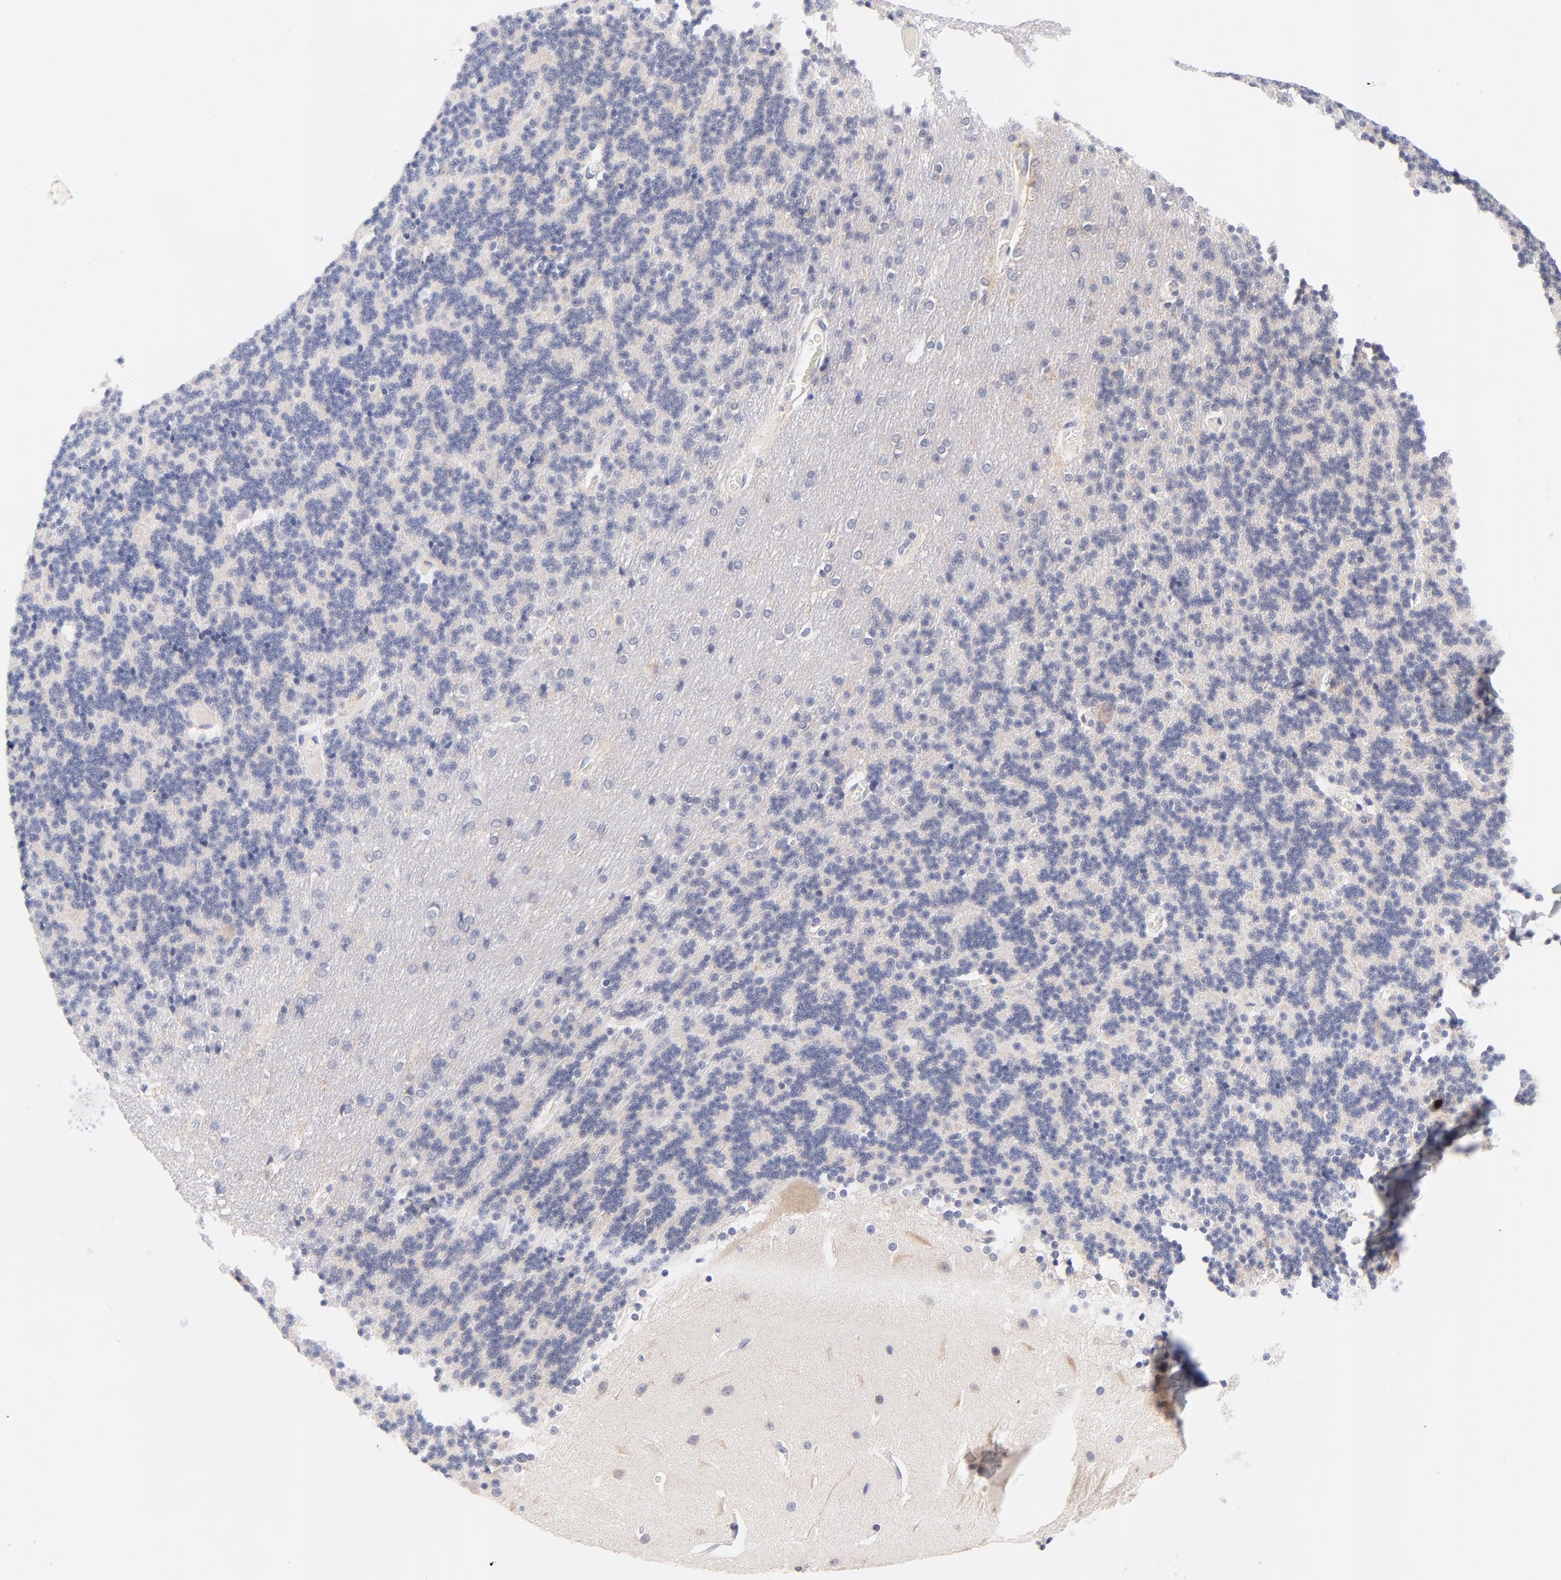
{"staining": {"intensity": "negative", "quantity": "none", "location": "none"}, "tissue": "cerebellum", "cell_type": "Cells in granular layer", "image_type": "normal", "snomed": [{"axis": "morphology", "description": "Normal tissue, NOS"}, {"axis": "topography", "description": "Cerebellum"}], "caption": "Histopathology image shows no significant protein staining in cells in granular layer of unremarkable cerebellum.", "gene": "AFF2", "patient": {"sex": "female", "age": 54}}